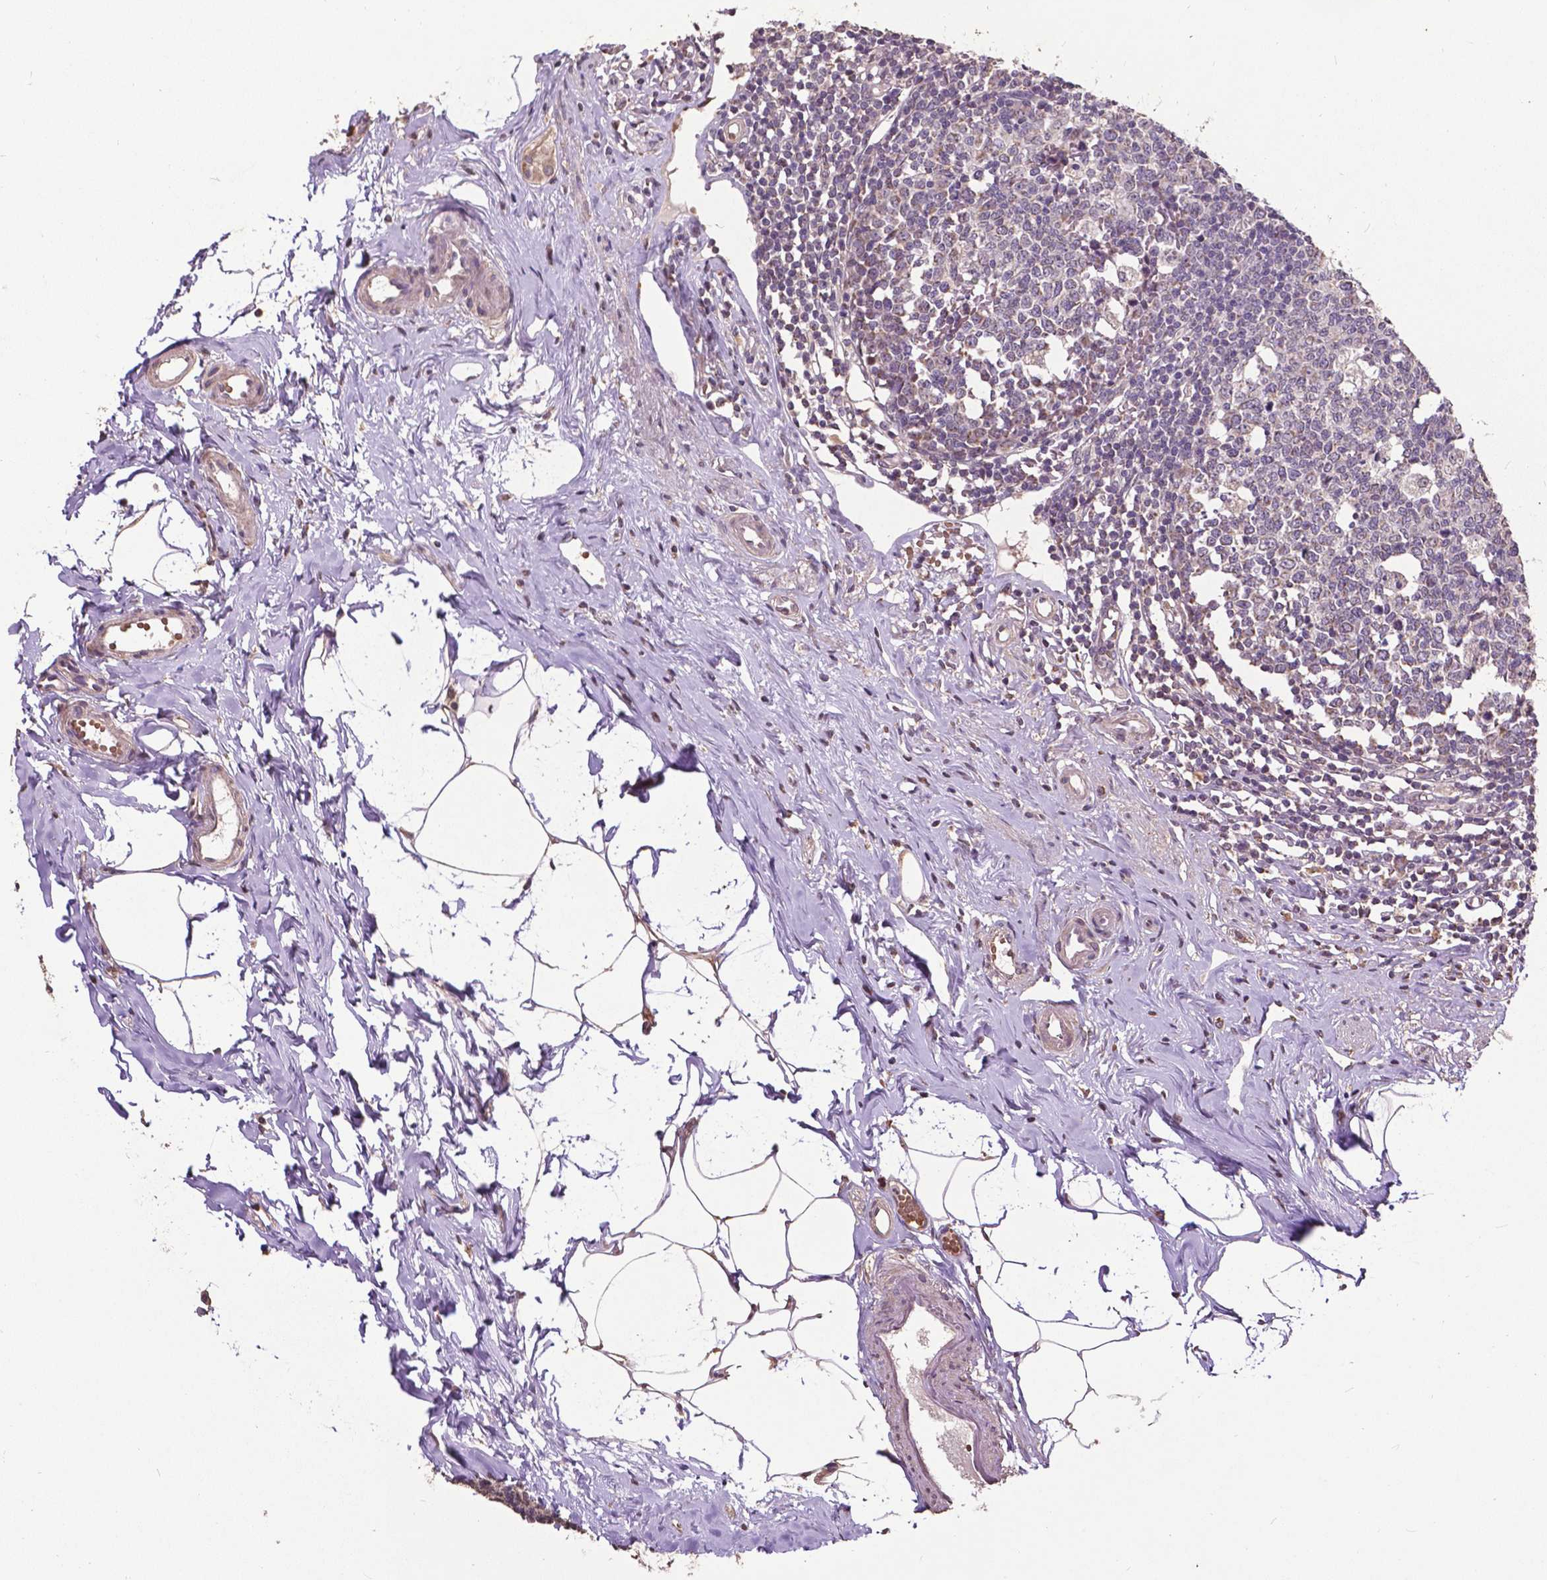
{"staining": {"intensity": "weak", "quantity": "25%-75%", "location": "cytoplasmic/membranous"}, "tissue": "appendix", "cell_type": "Glandular cells", "image_type": "normal", "snomed": [{"axis": "morphology", "description": "Normal tissue, NOS"}, {"axis": "morphology", "description": "Carcinoma, endometroid"}, {"axis": "topography", "description": "Appendix"}, {"axis": "topography", "description": "Colon"}], "caption": "A photomicrograph showing weak cytoplasmic/membranous staining in approximately 25%-75% of glandular cells in benign appendix, as visualized by brown immunohistochemical staining.", "gene": "GLRA2", "patient": {"sex": "female", "age": 60}}